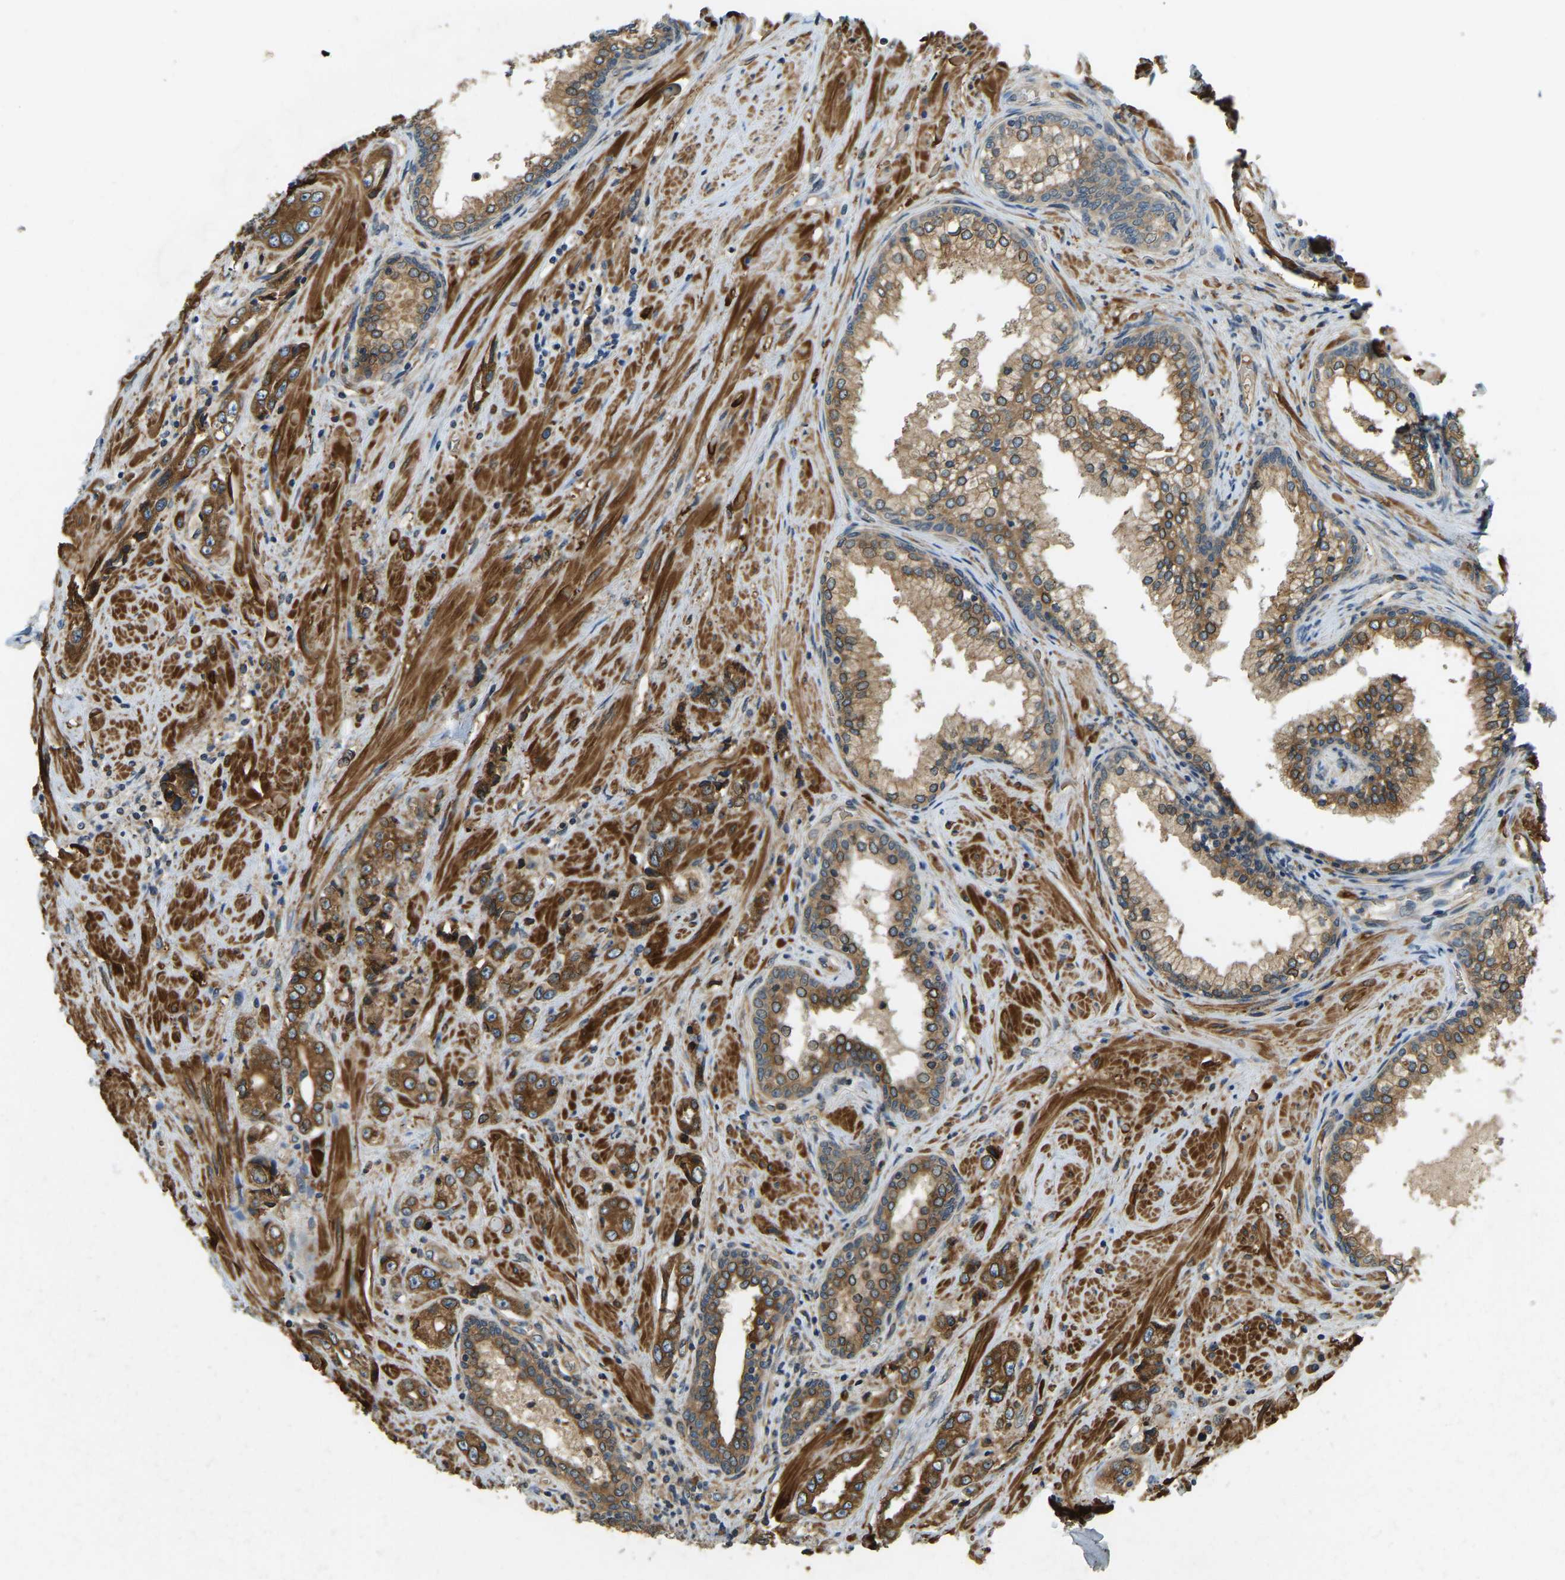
{"staining": {"intensity": "moderate", "quantity": ">75%", "location": "cytoplasmic/membranous"}, "tissue": "prostate cancer", "cell_type": "Tumor cells", "image_type": "cancer", "snomed": [{"axis": "morphology", "description": "Adenocarcinoma, High grade"}, {"axis": "topography", "description": "Prostate"}], "caption": "Immunohistochemical staining of human prostate cancer (adenocarcinoma (high-grade)) demonstrates medium levels of moderate cytoplasmic/membranous staining in approximately >75% of tumor cells. The staining is performed using DAB (3,3'-diaminobenzidine) brown chromogen to label protein expression. The nuclei are counter-stained blue using hematoxylin.", "gene": "ERGIC1", "patient": {"sex": "male", "age": 61}}